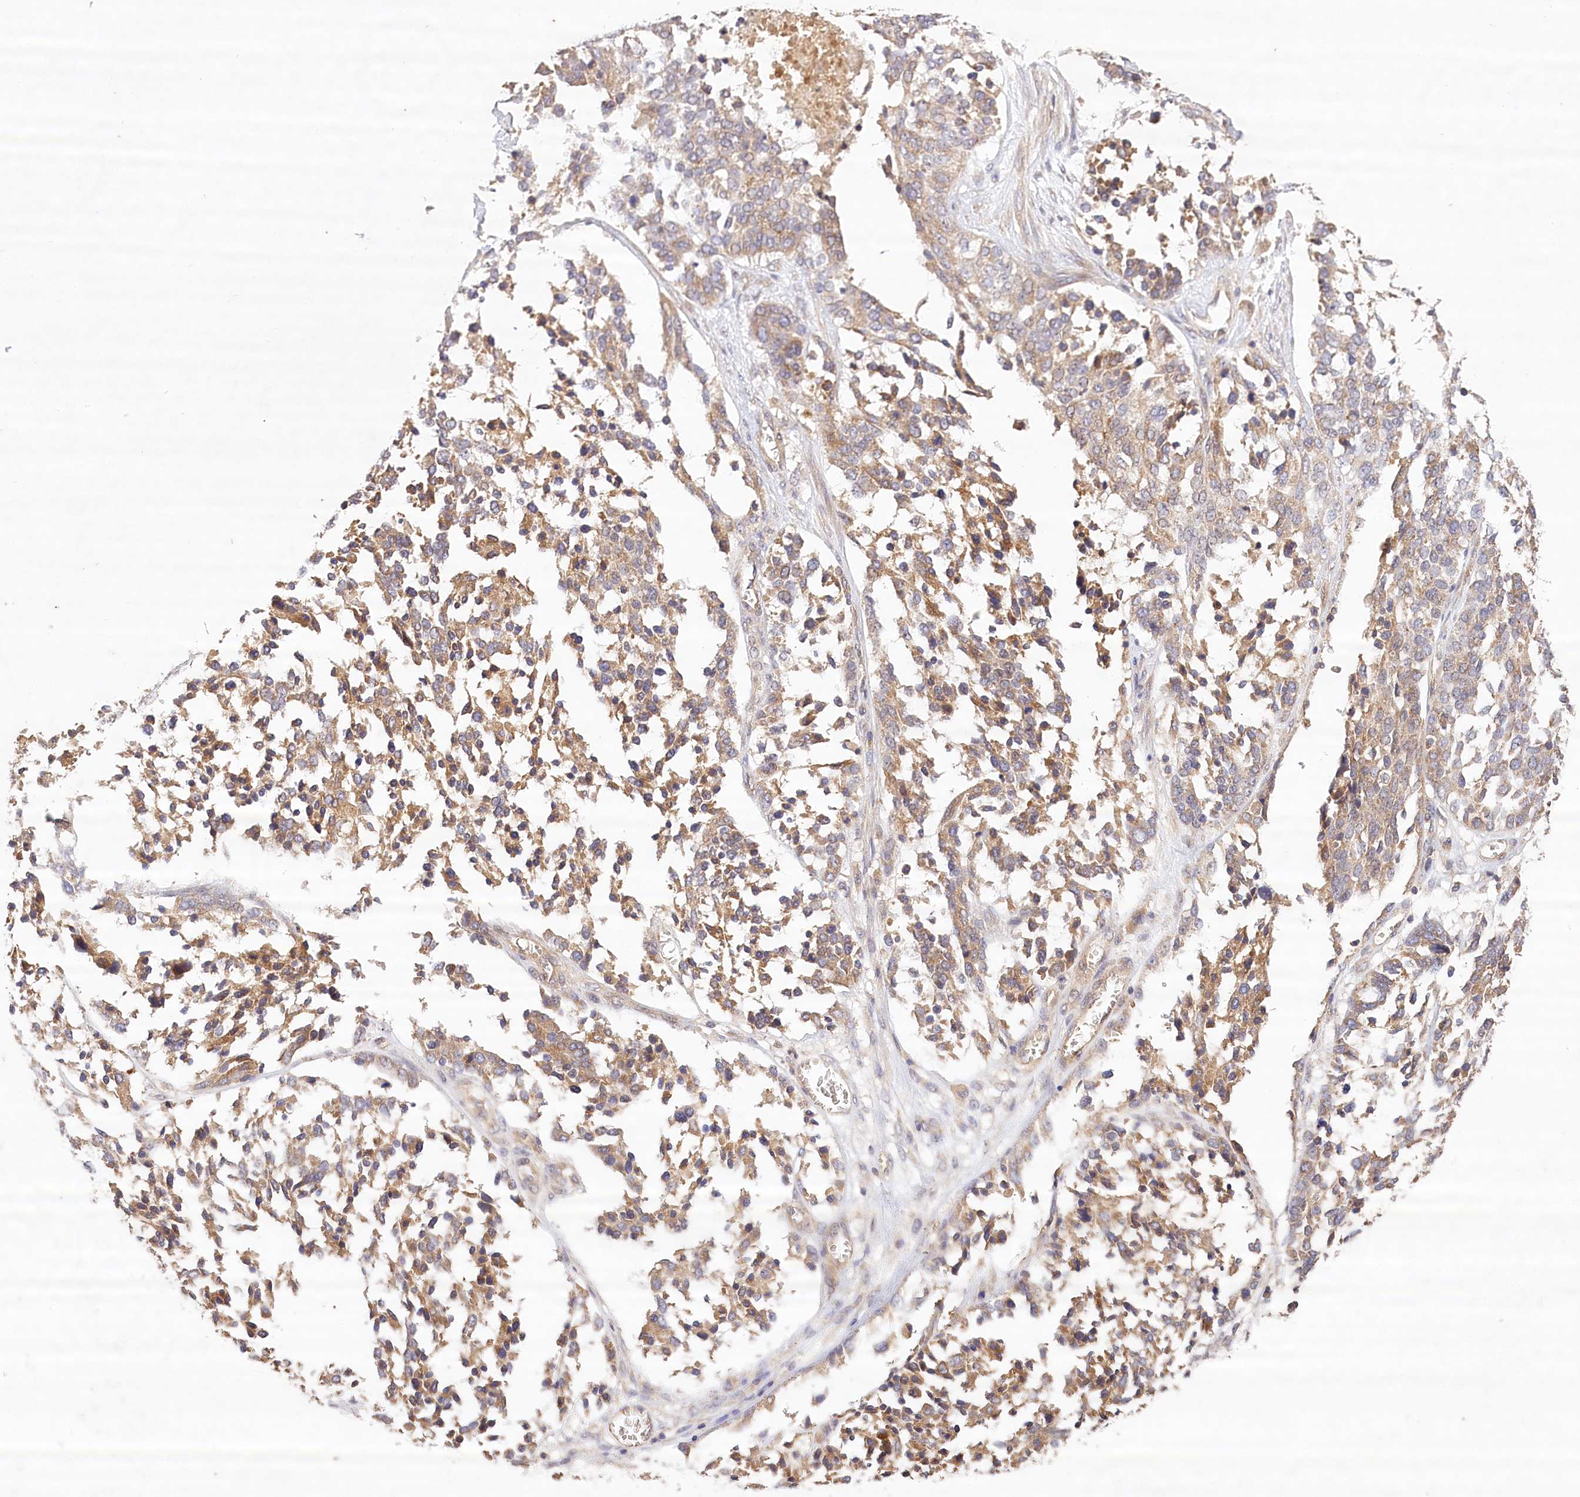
{"staining": {"intensity": "moderate", "quantity": ">75%", "location": "cytoplasmic/membranous"}, "tissue": "ovarian cancer", "cell_type": "Tumor cells", "image_type": "cancer", "snomed": [{"axis": "morphology", "description": "Cystadenocarcinoma, serous, NOS"}, {"axis": "topography", "description": "Ovary"}], "caption": "This micrograph shows immunohistochemistry (IHC) staining of ovarian cancer, with medium moderate cytoplasmic/membranous positivity in approximately >75% of tumor cells.", "gene": "LSS", "patient": {"sex": "female", "age": 44}}